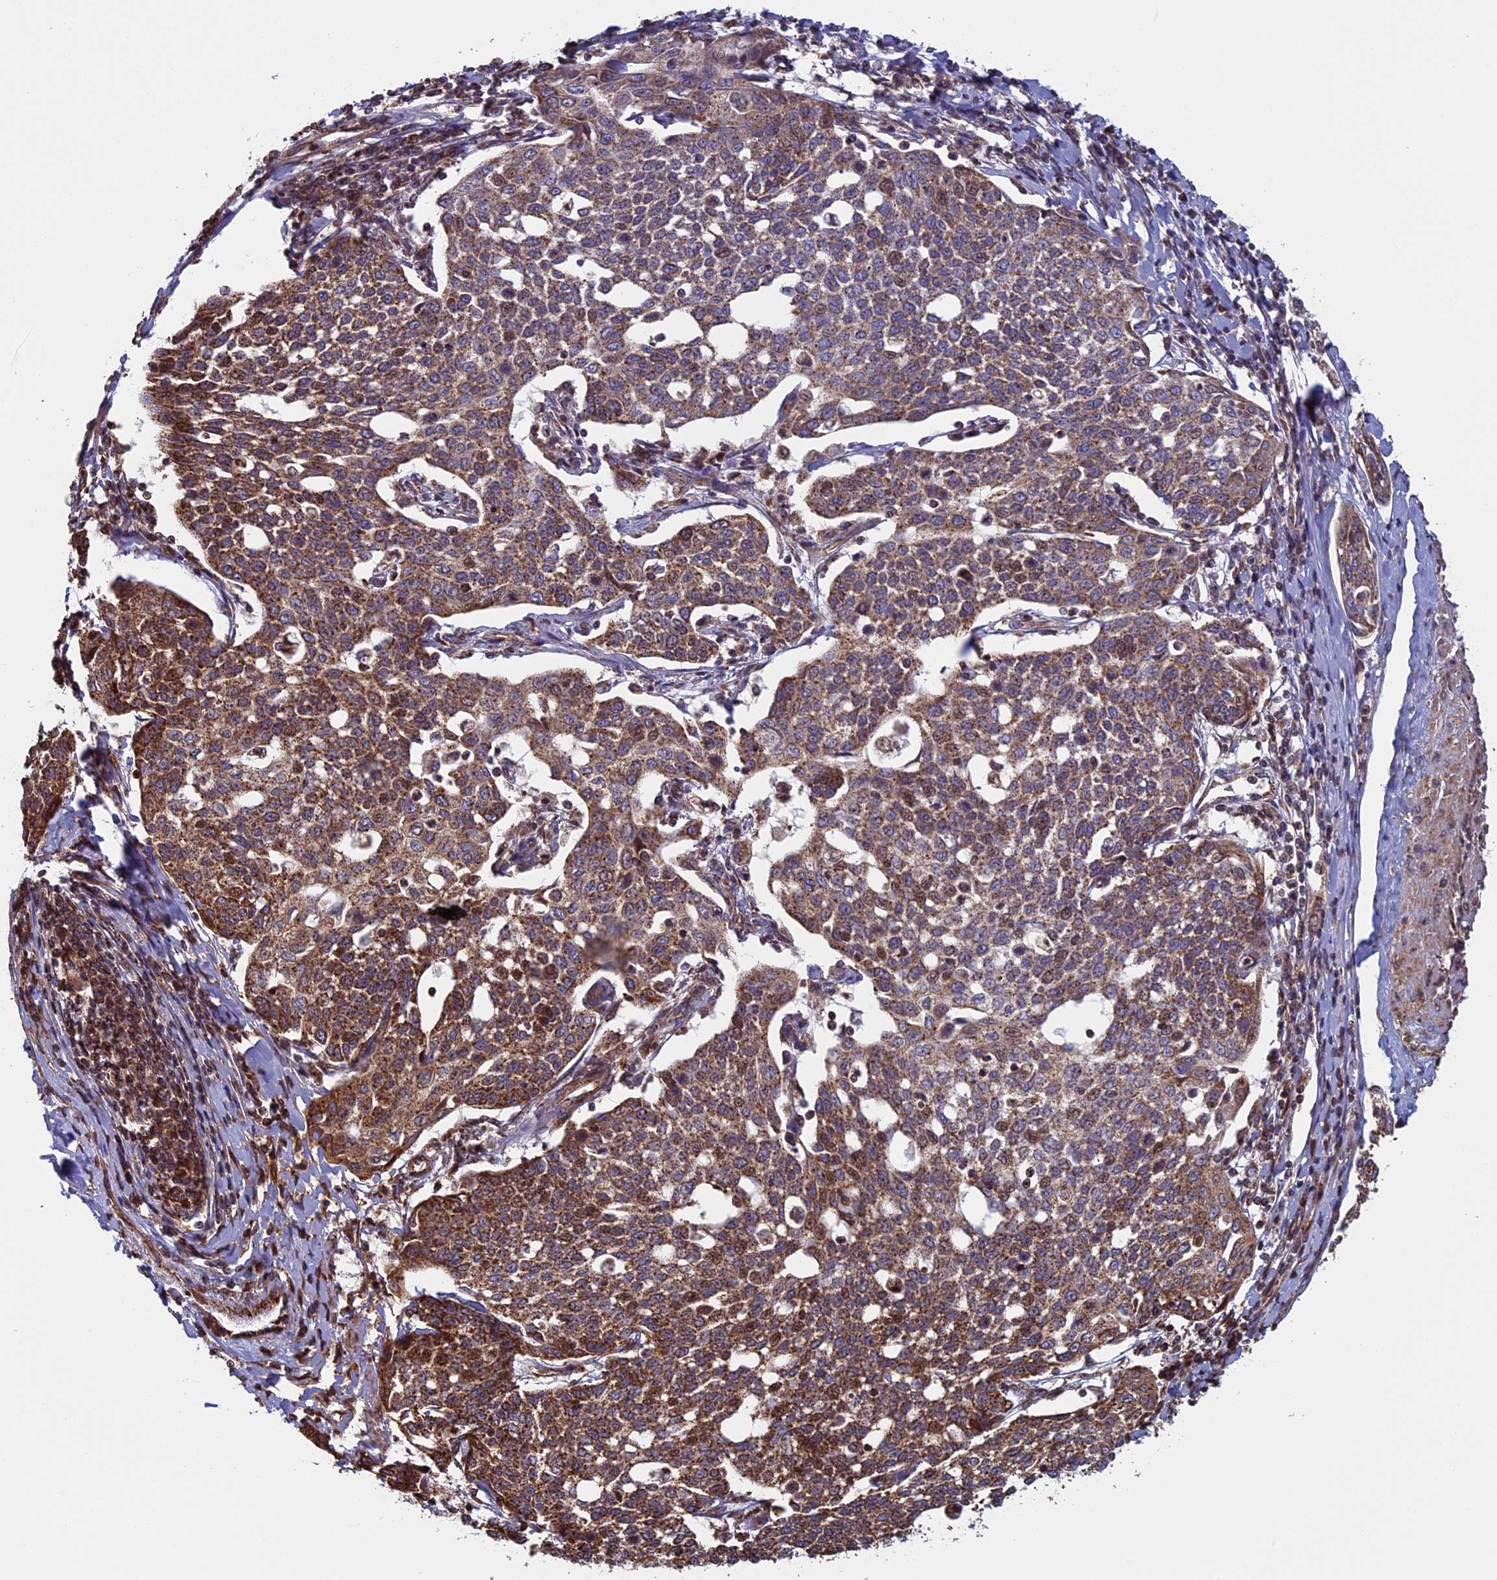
{"staining": {"intensity": "strong", "quantity": ">75%", "location": "cytoplasmic/membranous"}, "tissue": "cervical cancer", "cell_type": "Tumor cells", "image_type": "cancer", "snomed": [{"axis": "morphology", "description": "Squamous cell carcinoma, NOS"}, {"axis": "topography", "description": "Cervix"}], "caption": "There is high levels of strong cytoplasmic/membranous expression in tumor cells of cervical squamous cell carcinoma, as demonstrated by immunohistochemical staining (brown color).", "gene": "CCDC8", "patient": {"sex": "female", "age": 34}}